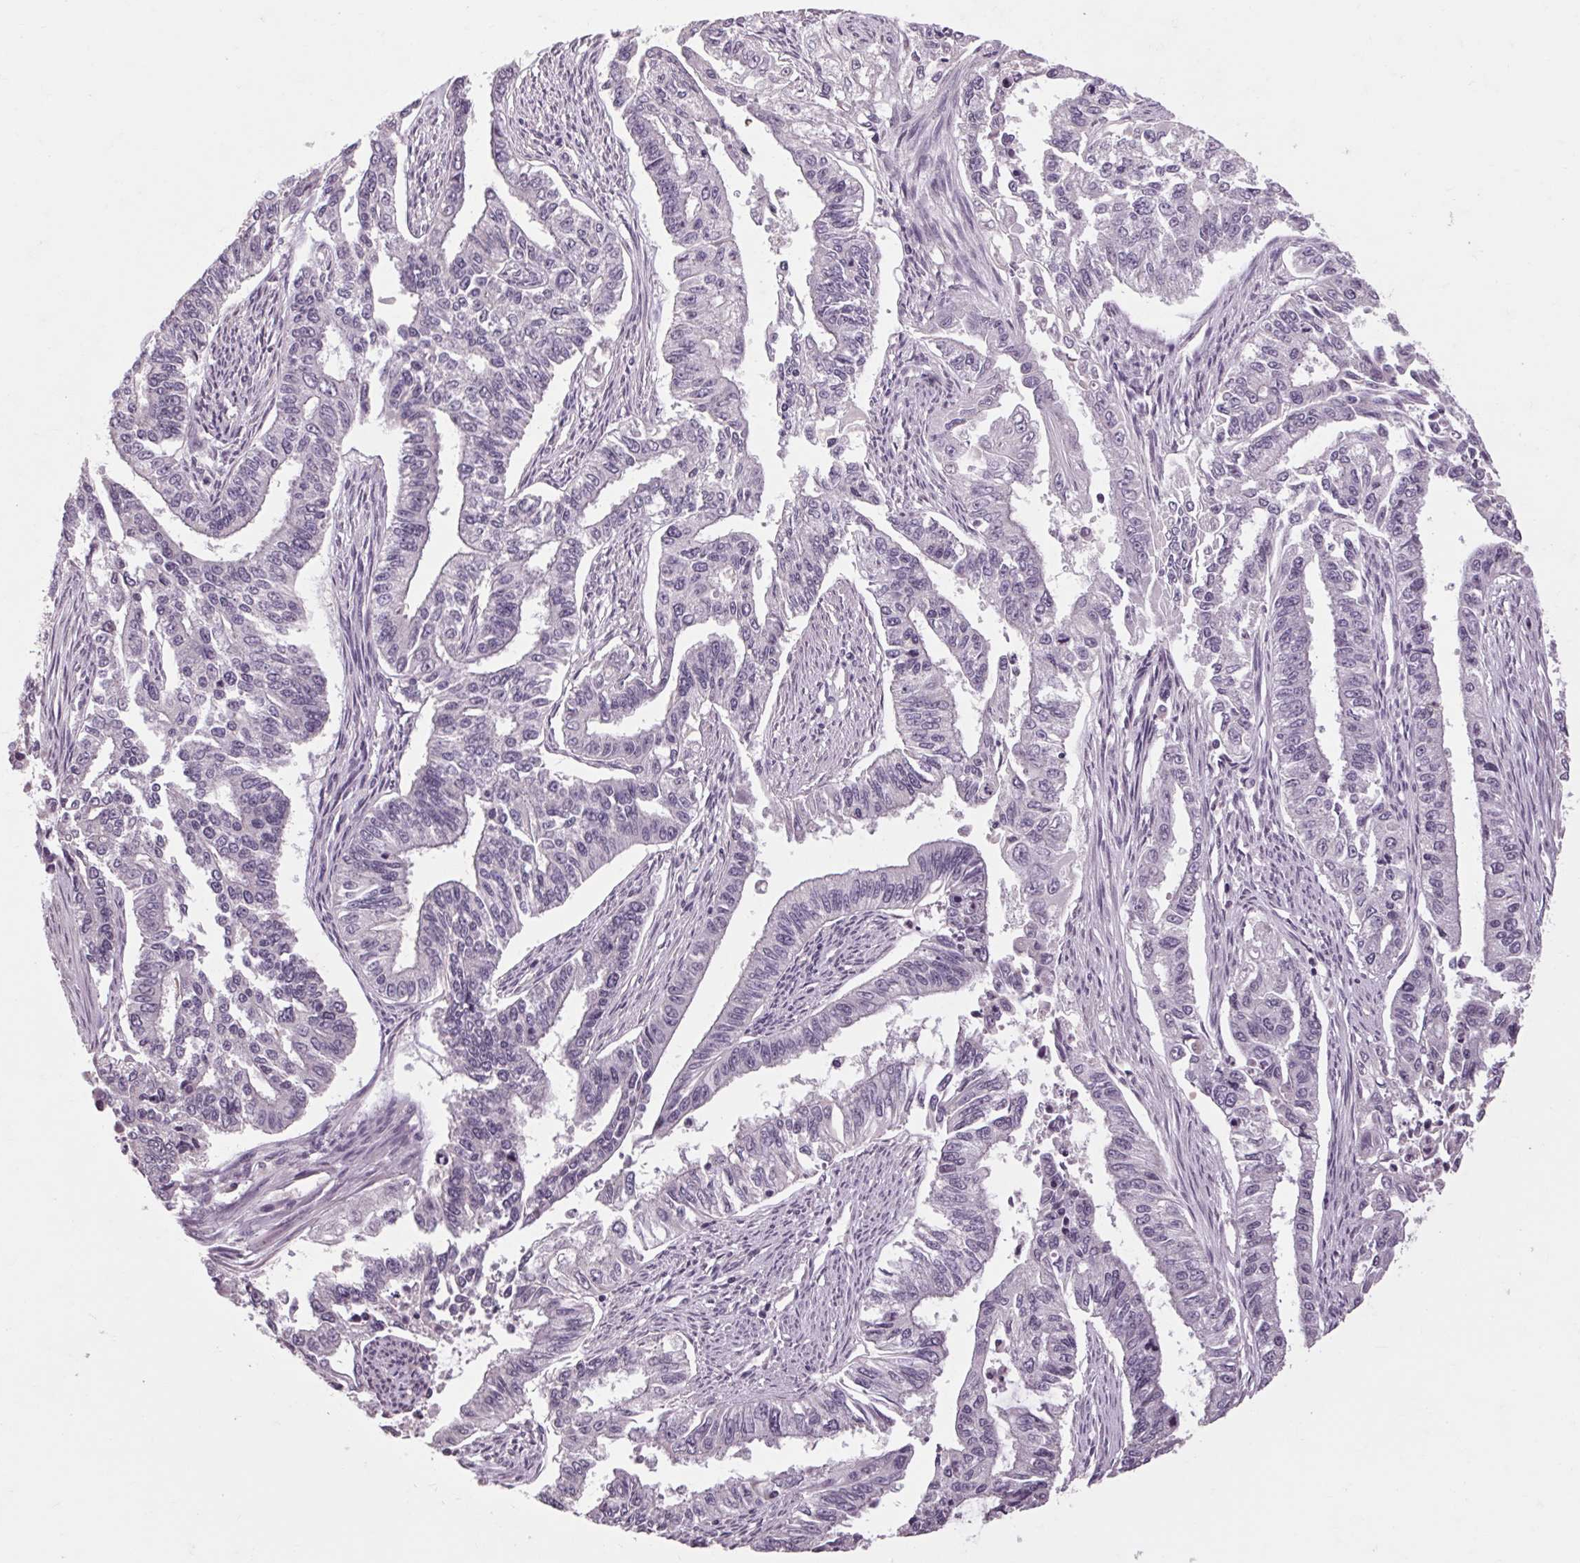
{"staining": {"intensity": "negative", "quantity": "none", "location": "none"}, "tissue": "endometrial cancer", "cell_type": "Tumor cells", "image_type": "cancer", "snomed": [{"axis": "morphology", "description": "Adenocarcinoma, NOS"}, {"axis": "topography", "description": "Uterus"}], "caption": "Immunohistochemistry (IHC) of endometrial cancer (adenocarcinoma) displays no staining in tumor cells.", "gene": "POMC", "patient": {"sex": "female", "age": 59}}